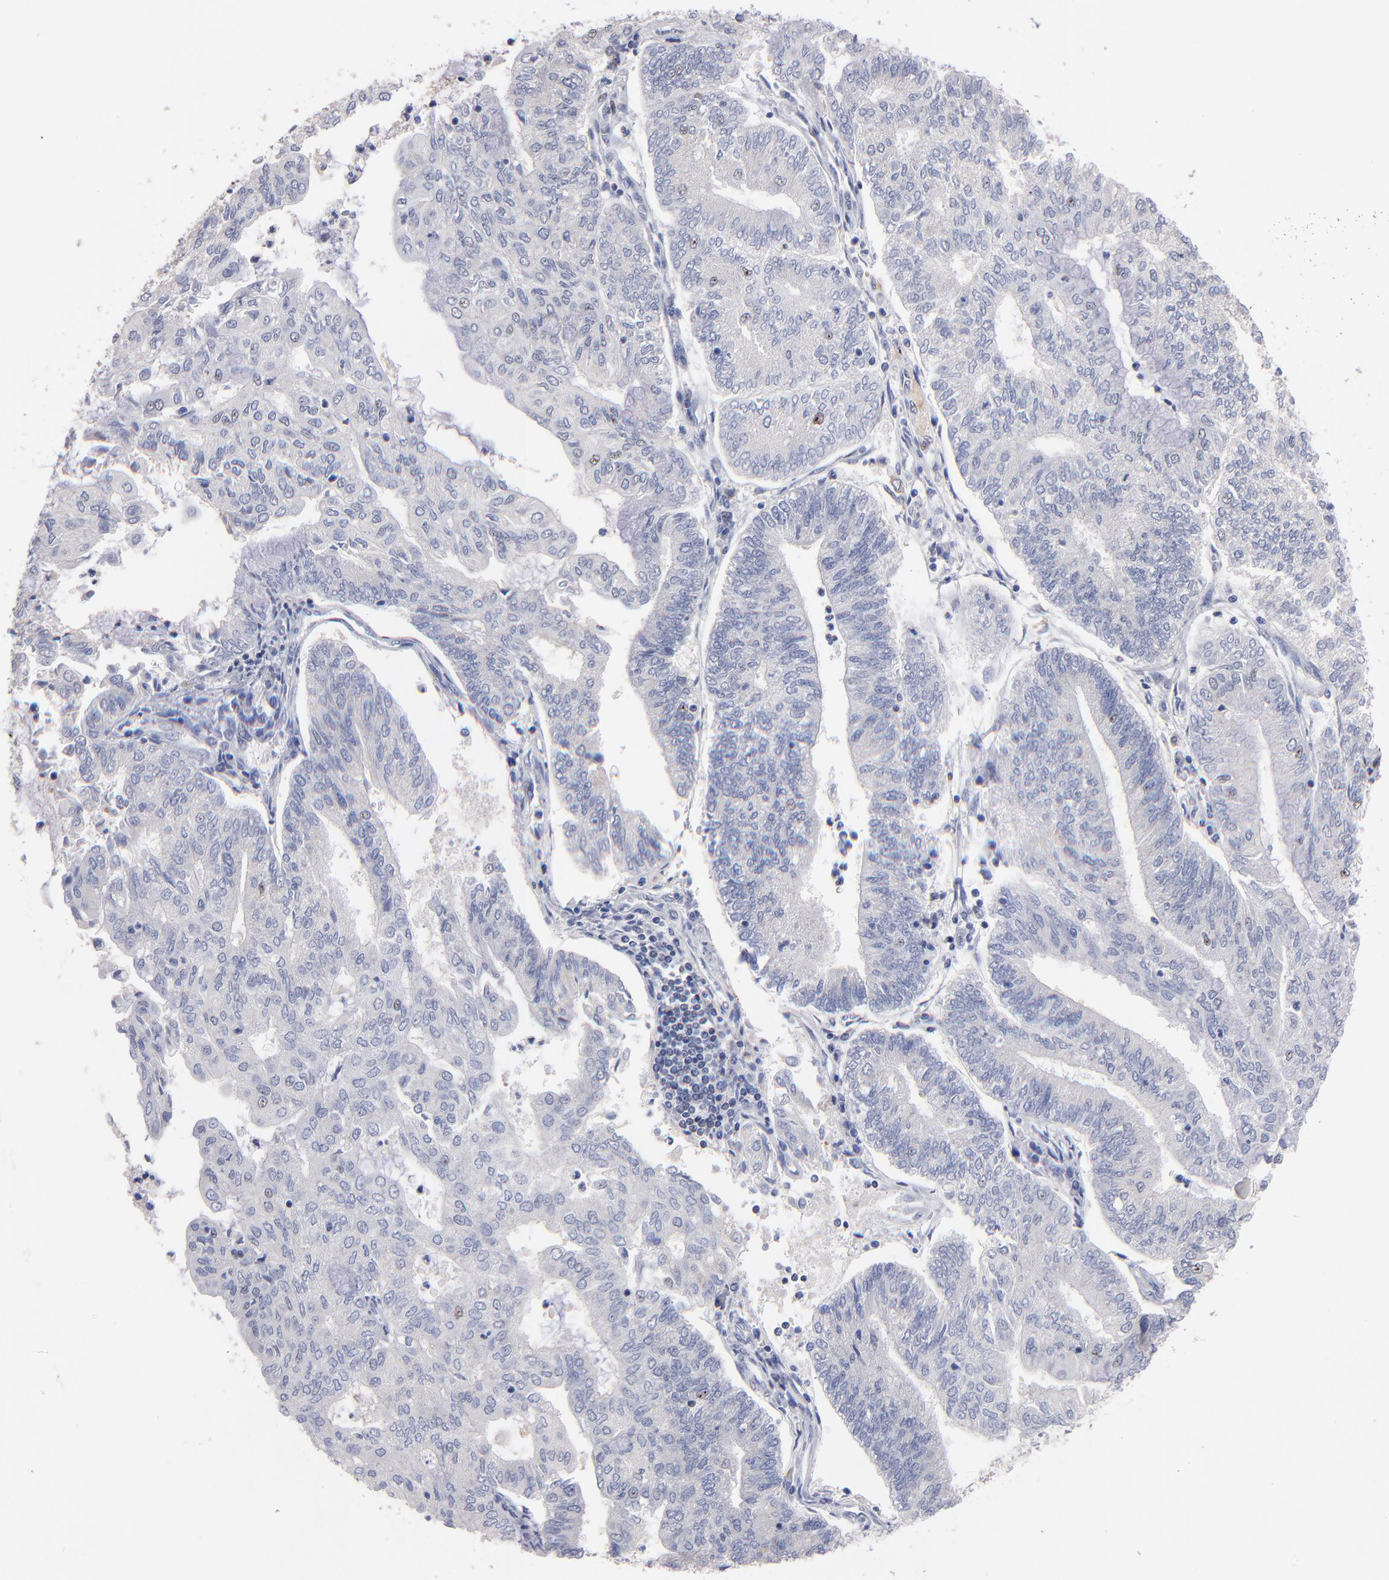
{"staining": {"intensity": "moderate", "quantity": ">75%", "location": "nuclear"}, "tissue": "endometrial cancer", "cell_type": "Tumor cells", "image_type": "cancer", "snomed": [{"axis": "morphology", "description": "Adenocarcinoma, NOS"}, {"axis": "topography", "description": "Endometrium"}], "caption": "Approximately >75% of tumor cells in endometrial adenocarcinoma show moderate nuclear protein expression as visualized by brown immunohistochemical staining.", "gene": "RAF1", "patient": {"sex": "female", "age": 59}}